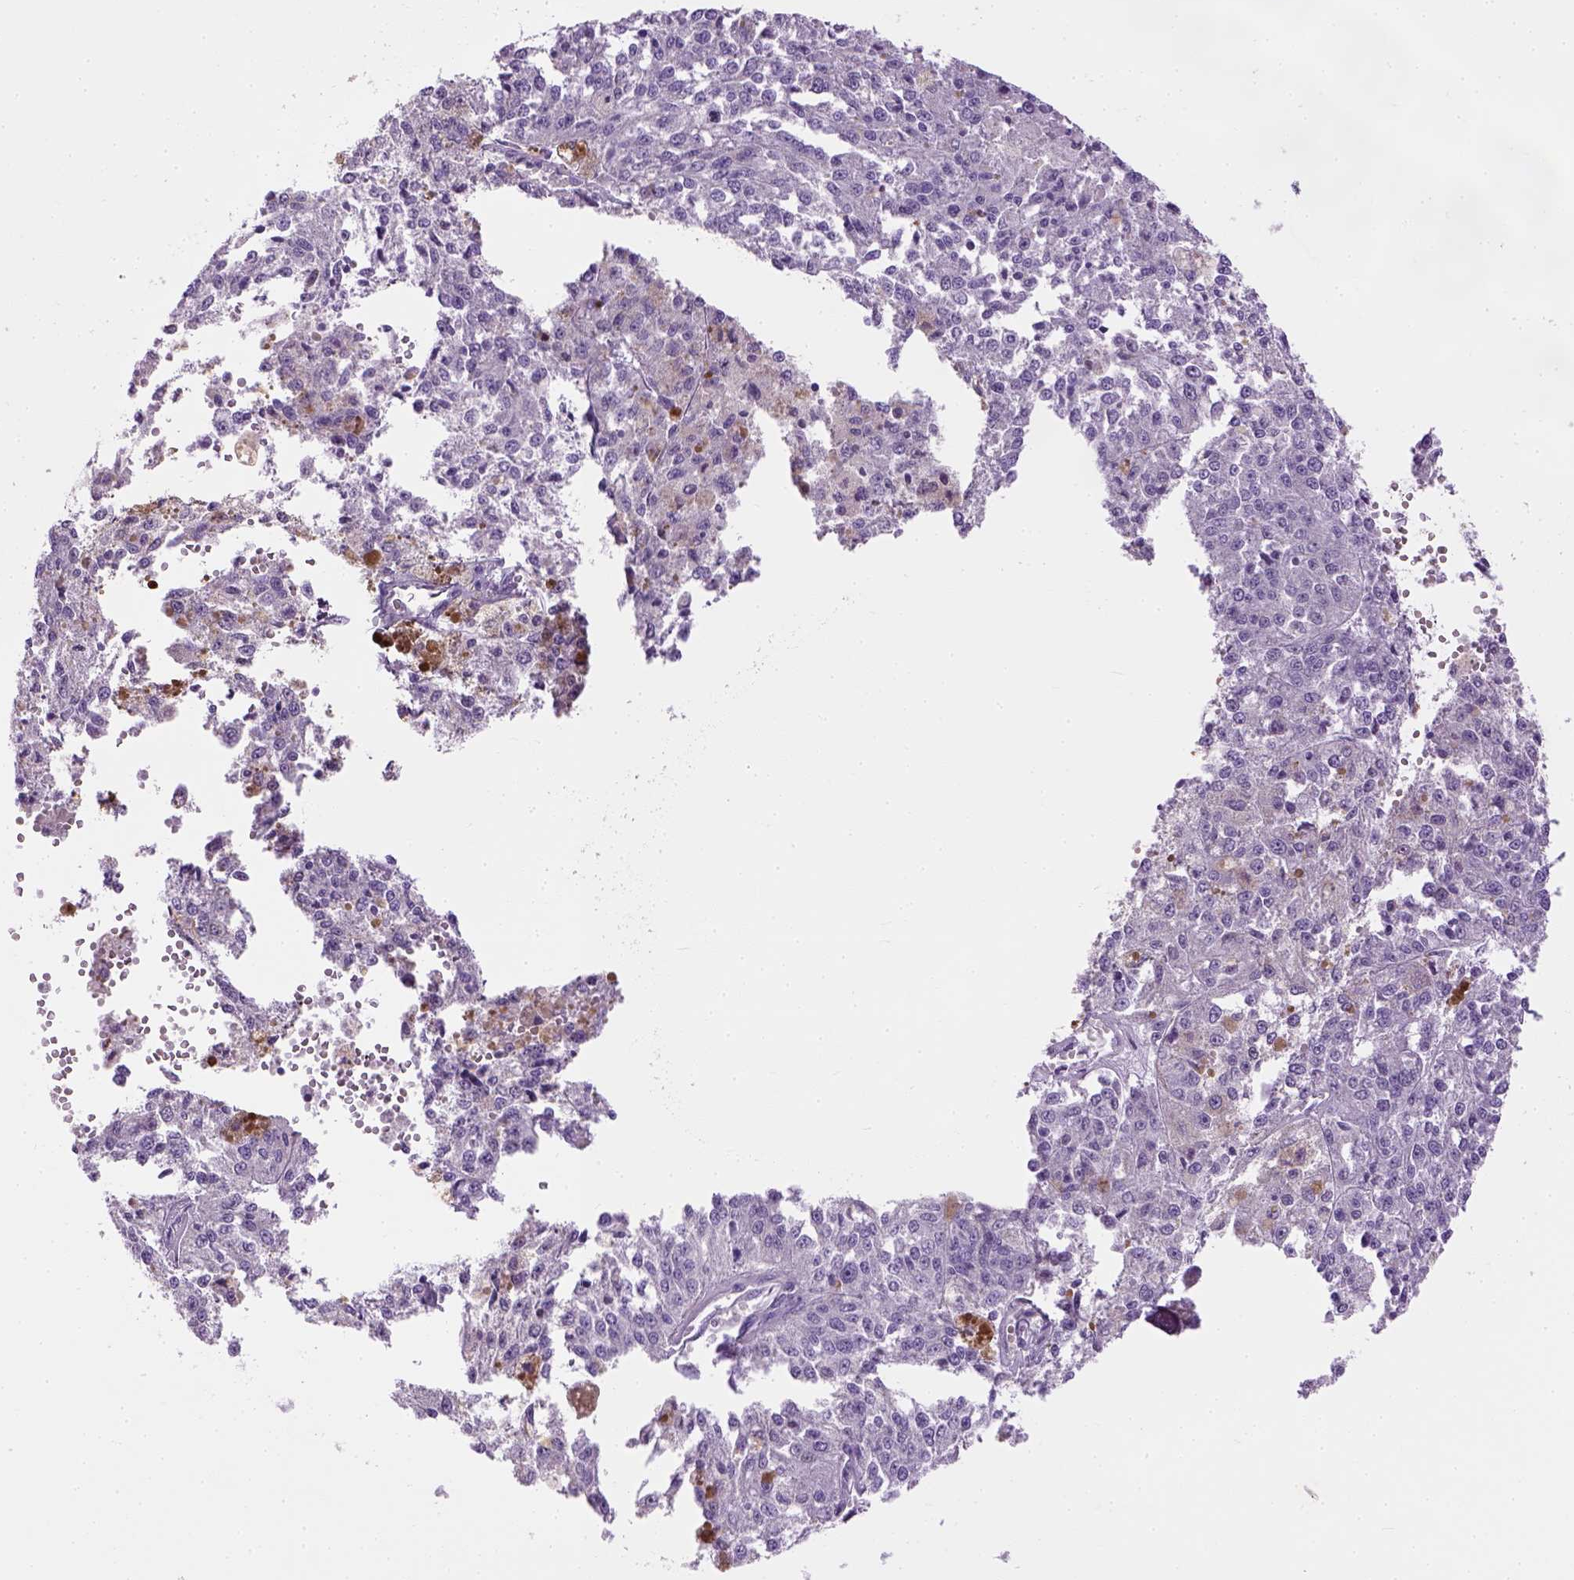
{"staining": {"intensity": "negative", "quantity": "none", "location": "none"}, "tissue": "melanoma", "cell_type": "Tumor cells", "image_type": "cancer", "snomed": [{"axis": "morphology", "description": "Malignant melanoma, Metastatic site"}, {"axis": "topography", "description": "Lymph node"}], "caption": "Histopathology image shows no protein staining in tumor cells of melanoma tissue.", "gene": "CYP24A1", "patient": {"sex": "female", "age": 64}}